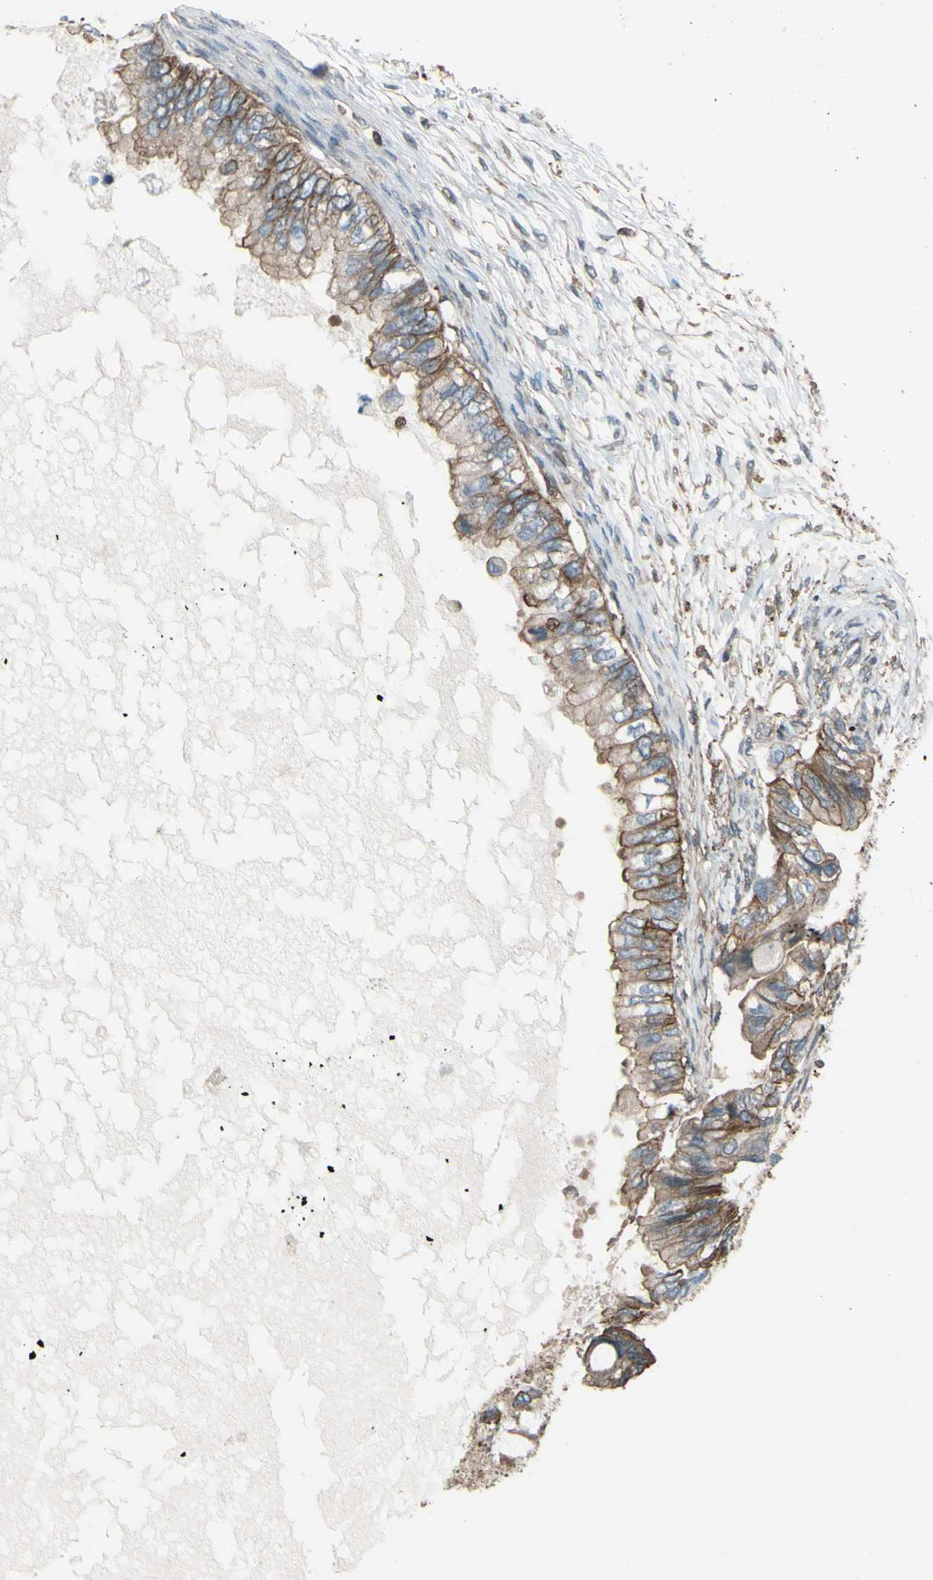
{"staining": {"intensity": "moderate", "quantity": ">75%", "location": "cytoplasmic/membranous"}, "tissue": "ovarian cancer", "cell_type": "Tumor cells", "image_type": "cancer", "snomed": [{"axis": "morphology", "description": "Cystadenocarcinoma, mucinous, NOS"}, {"axis": "topography", "description": "Ovary"}], "caption": "IHC photomicrograph of human mucinous cystadenocarcinoma (ovarian) stained for a protein (brown), which reveals medium levels of moderate cytoplasmic/membranous expression in about >75% of tumor cells.", "gene": "ADD3", "patient": {"sex": "female", "age": 80}}